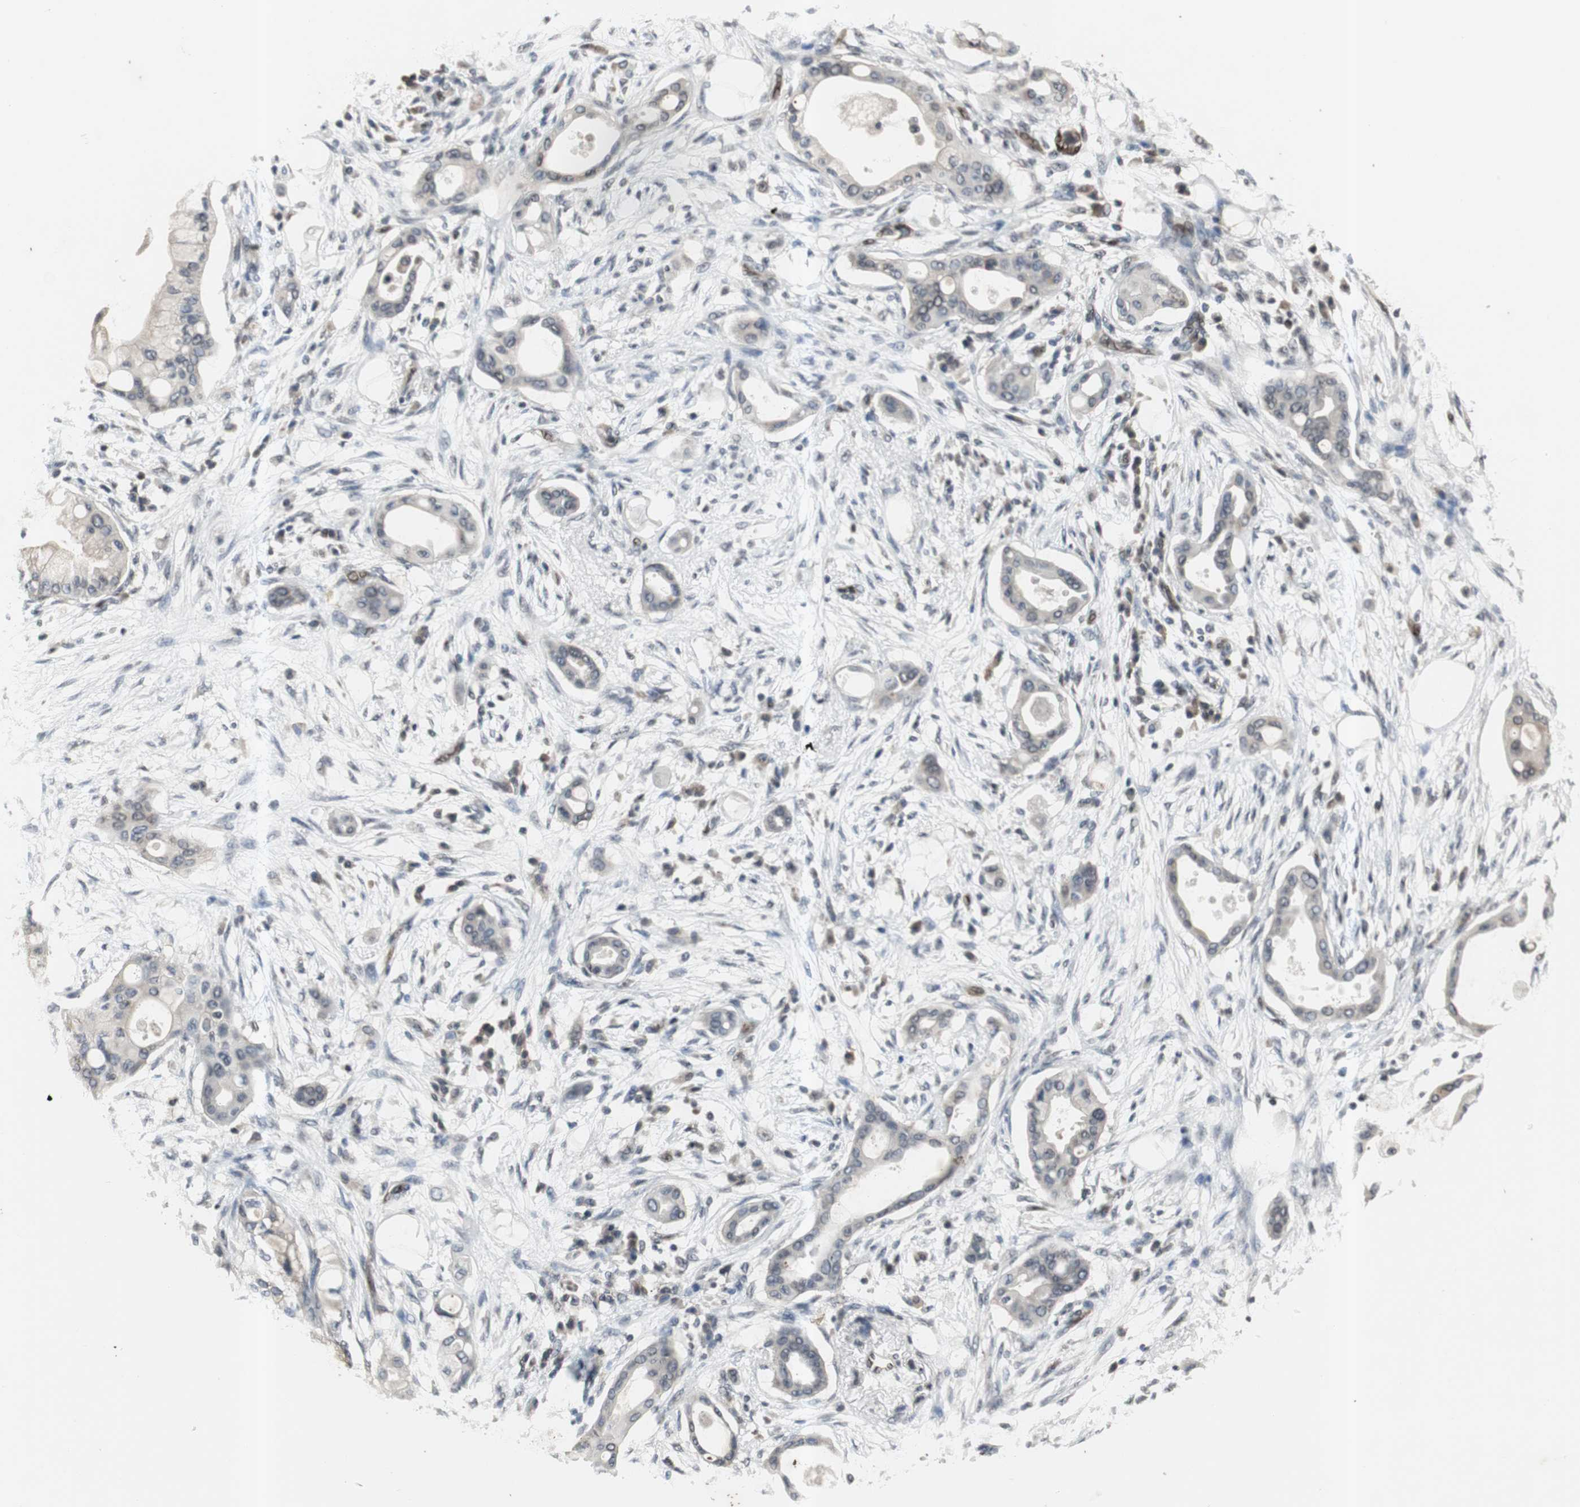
{"staining": {"intensity": "negative", "quantity": "none", "location": "none"}, "tissue": "pancreatic cancer", "cell_type": "Tumor cells", "image_type": "cancer", "snomed": [{"axis": "morphology", "description": "Adenocarcinoma, NOS"}, {"axis": "morphology", "description": "Adenocarcinoma, metastatic, NOS"}, {"axis": "topography", "description": "Lymph node"}, {"axis": "topography", "description": "Pancreas"}, {"axis": "topography", "description": "Duodenum"}], "caption": "The micrograph displays no staining of tumor cells in pancreatic cancer.", "gene": "SMAD1", "patient": {"sex": "female", "age": 64}}